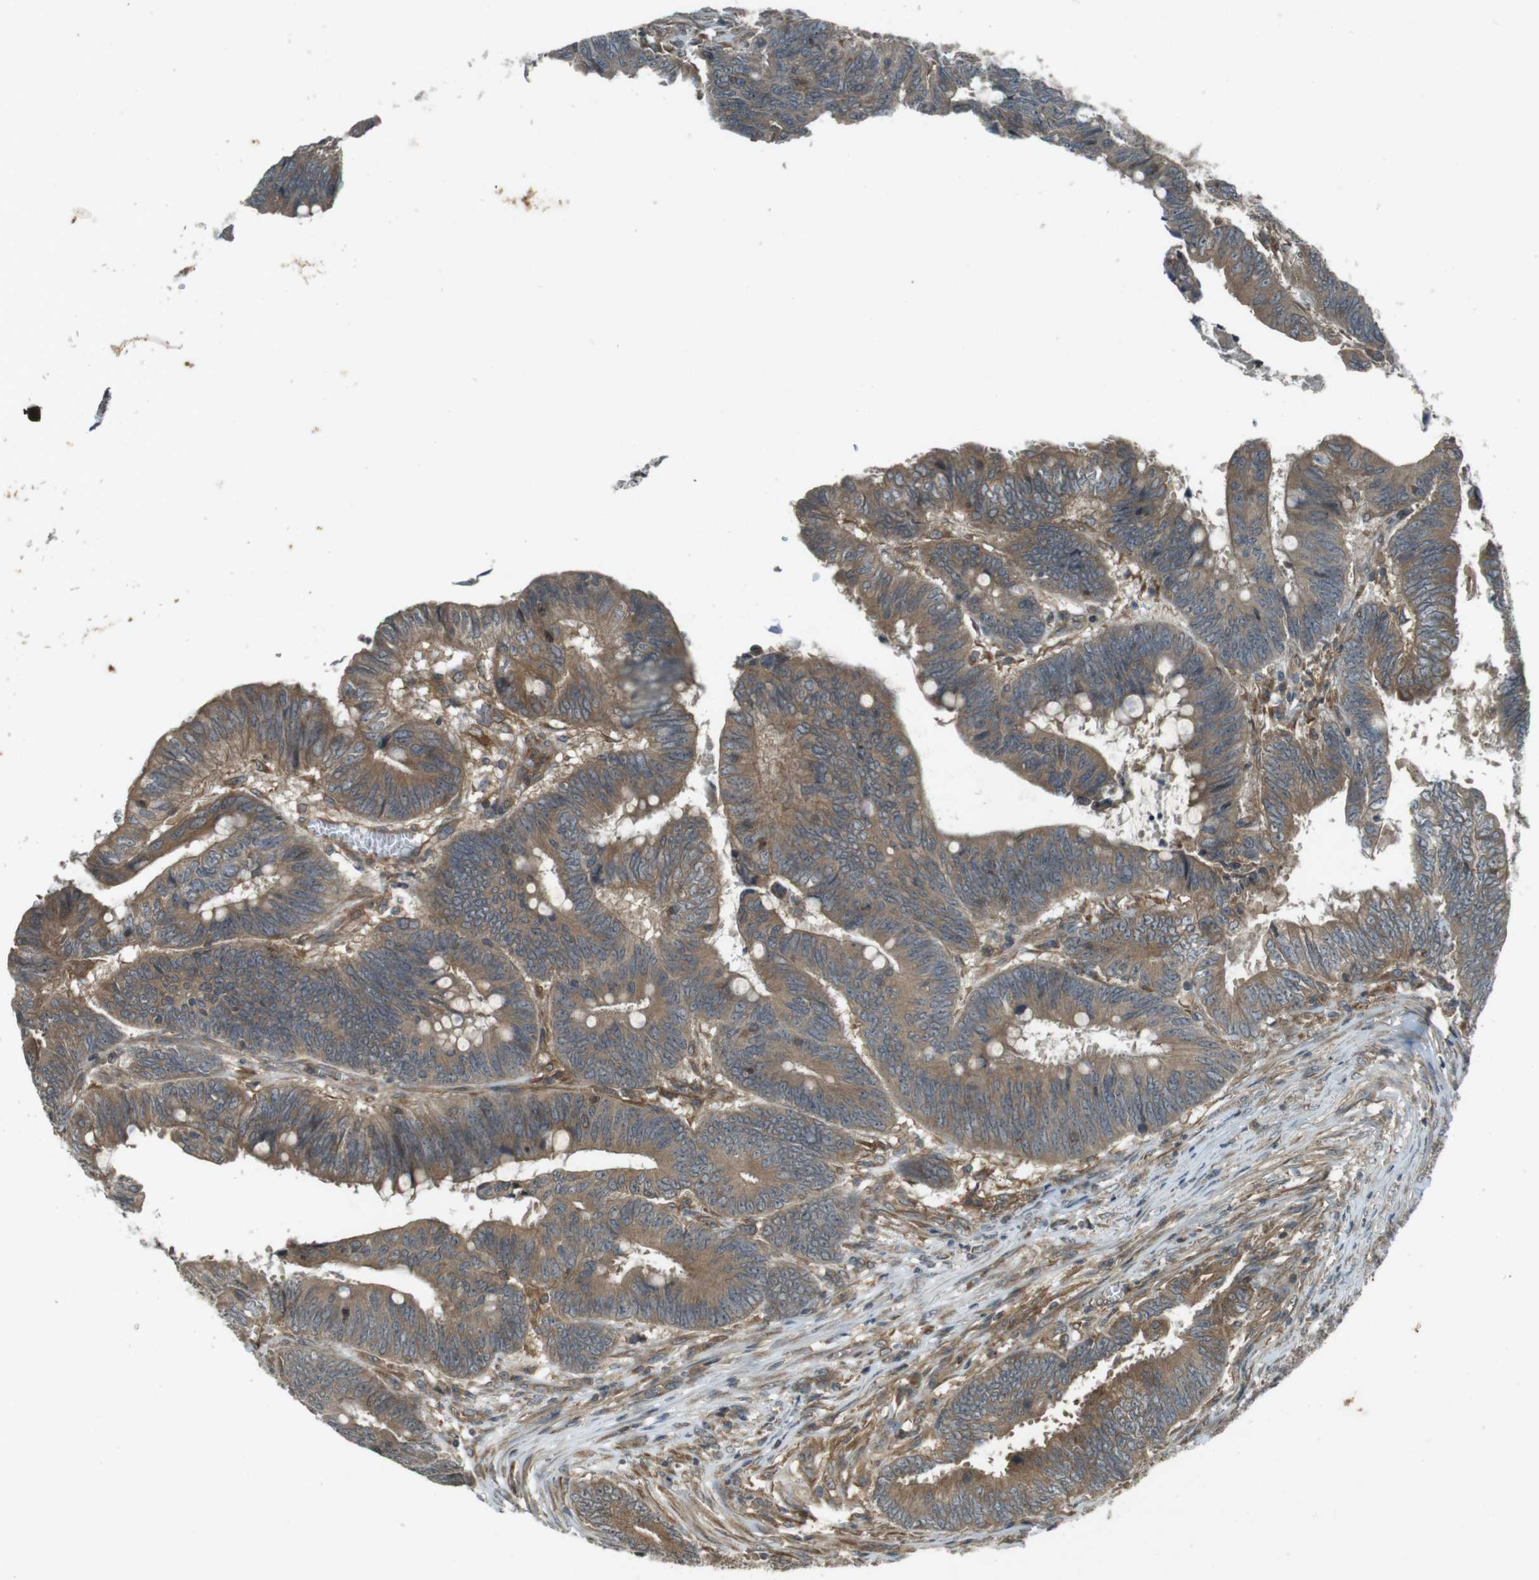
{"staining": {"intensity": "moderate", "quantity": ">75%", "location": "cytoplasmic/membranous"}, "tissue": "colorectal cancer", "cell_type": "Tumor cells", "image_type": "cancer", "snomed": [{"axis": "morphology", "description": "Adenocarcinoma, NOS"}, {"axis": "topography", "description": "Colon"}], "caption": "Moderate cytoplasmic/membranous positivity for a protein is seen in about >75% of tumor cells of colorectal cancer using immunohistochemistry.", "gene": "ZYX", "patient": {"sex": "male", "age": 45}}